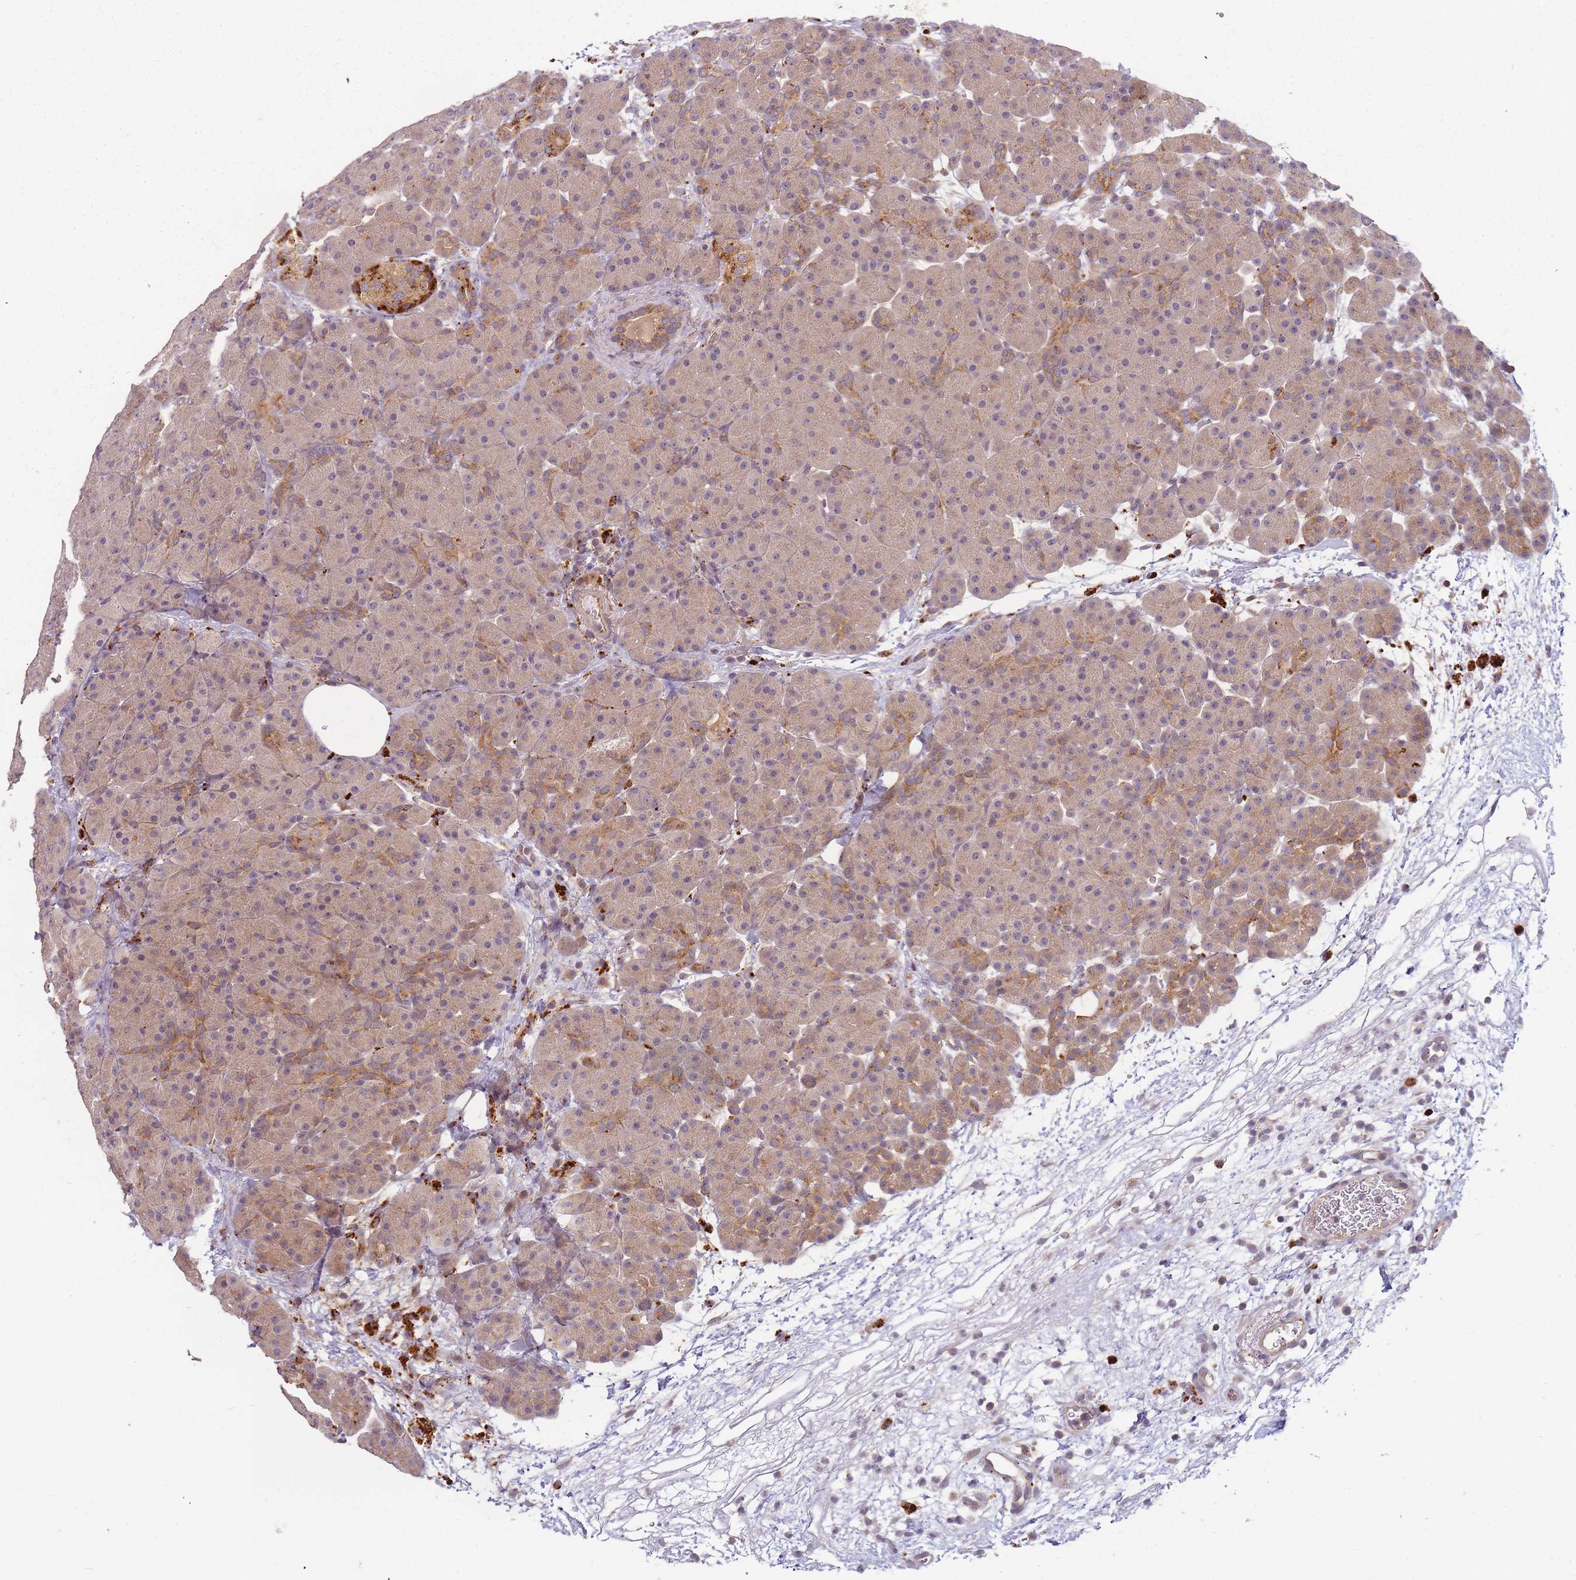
{"staining": {"intensity": "moderate", "quantity": ">75%", "location": "cytoplasmic/membranous"}, "tissue": "pancreas", "cell_type": "Exocrine glandular cells", "image_type": "normal", "snomed": [{"axis": "morphology", "description": "Normal tissue, NOS"}, {"axis": "topography", "description": "Pancreas"}], "caption": "A micrograph of pancreas stained for a protein shows moderate cytoplasmic/membranous brown staining in exocrine glandular cells.", "gene": "ATG5", "patient": {"sex": "male", "age": 66}}